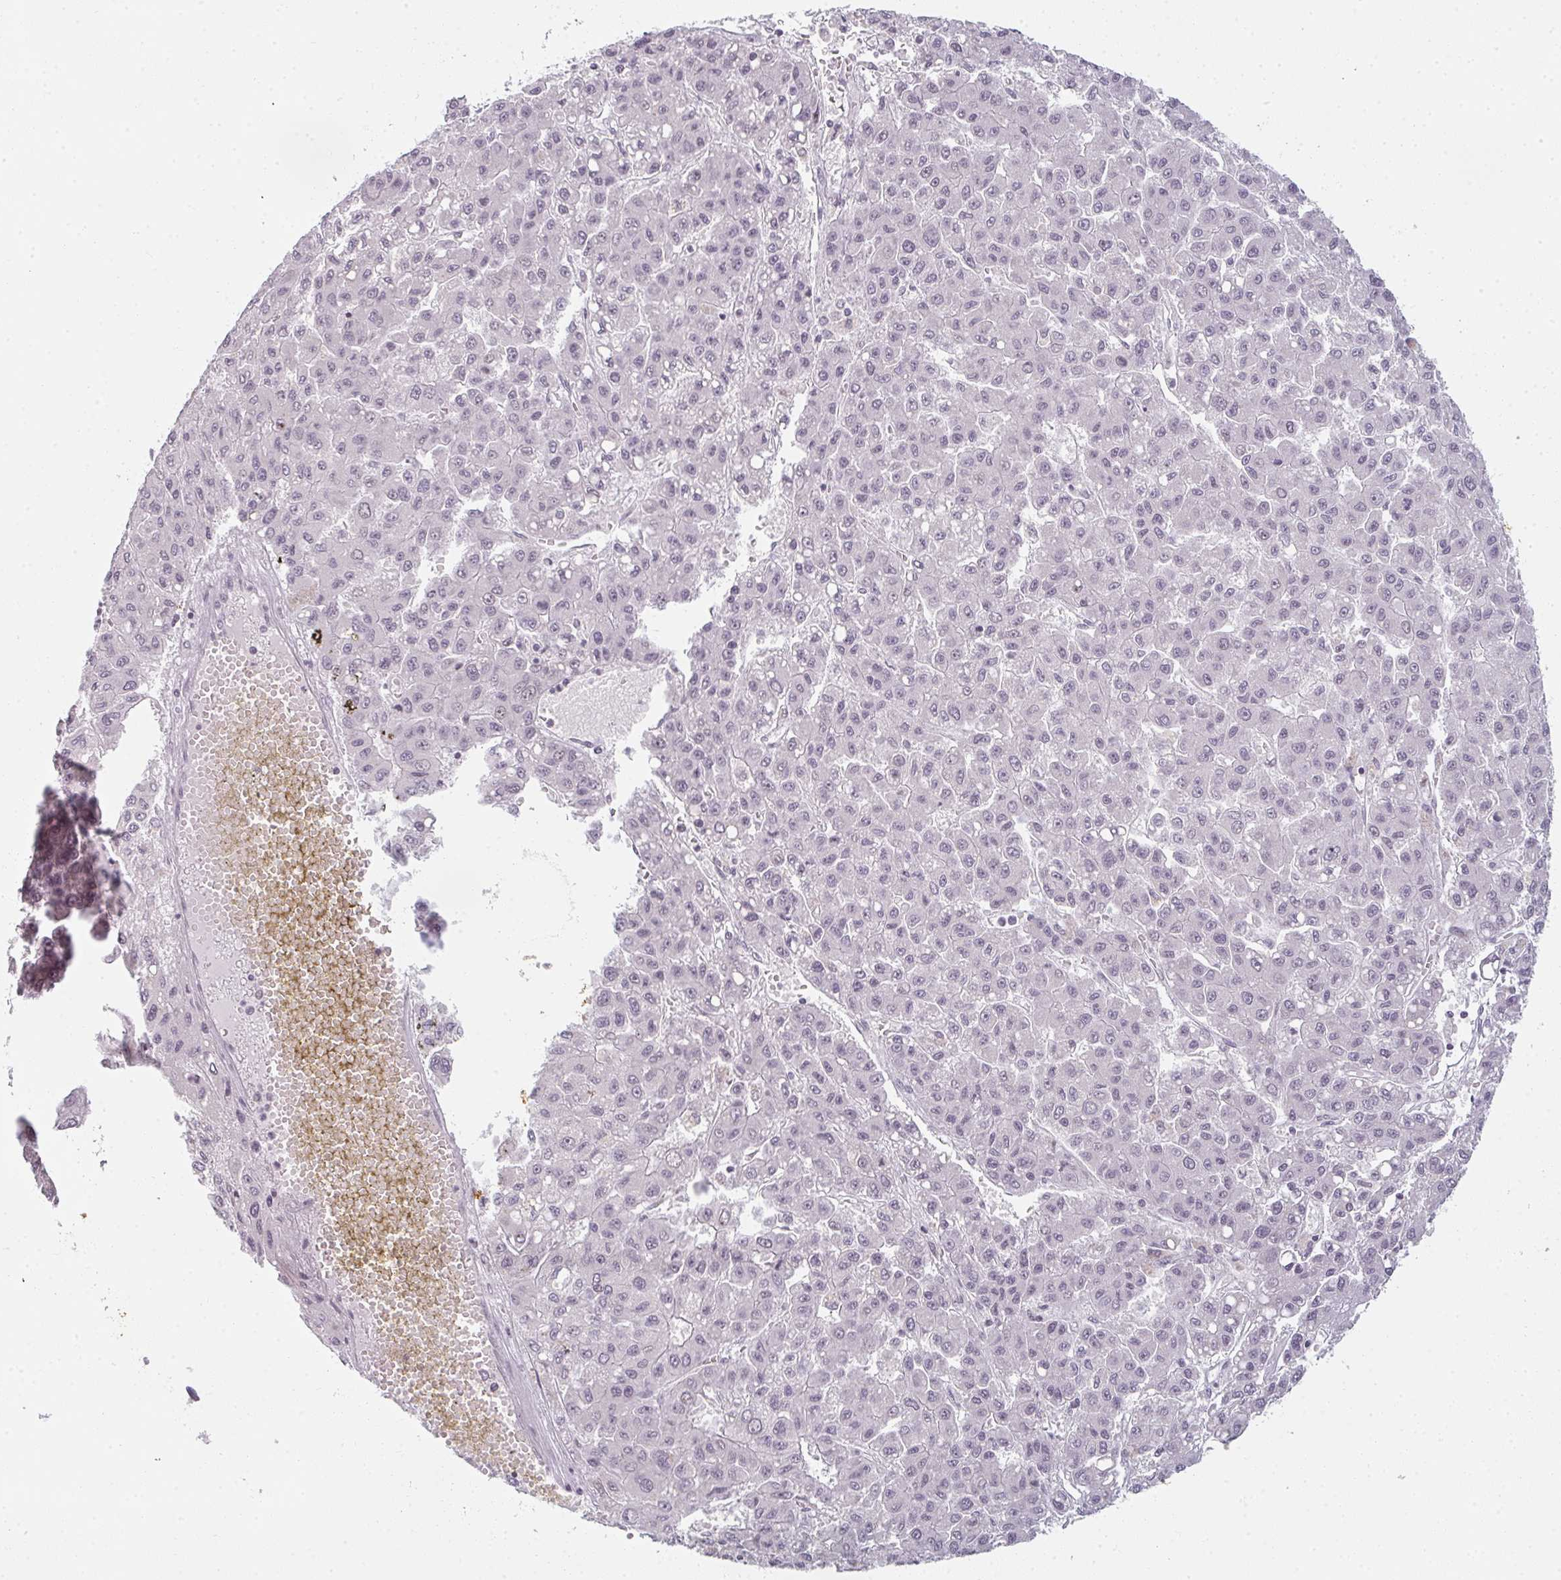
{"staining": {"intensity": "negative", "quantity": "none", "location": "none"}, "tissue": "liver cancer", "cell_type": "Tumor cells", "image_type": "cancer", "snomed": [{"axis": "morphology", "description": "Carcinoma, Hepatocellular, NOS"}, {"axis": "topography", "description": "Liver"}], "caption": "Liver hepatocellular carcinoma was stained to show a protein in brown. There is no significant expression in tumor cells.", "gene": "RBBP6", "patient": {"sex": "male", "age": 70}}